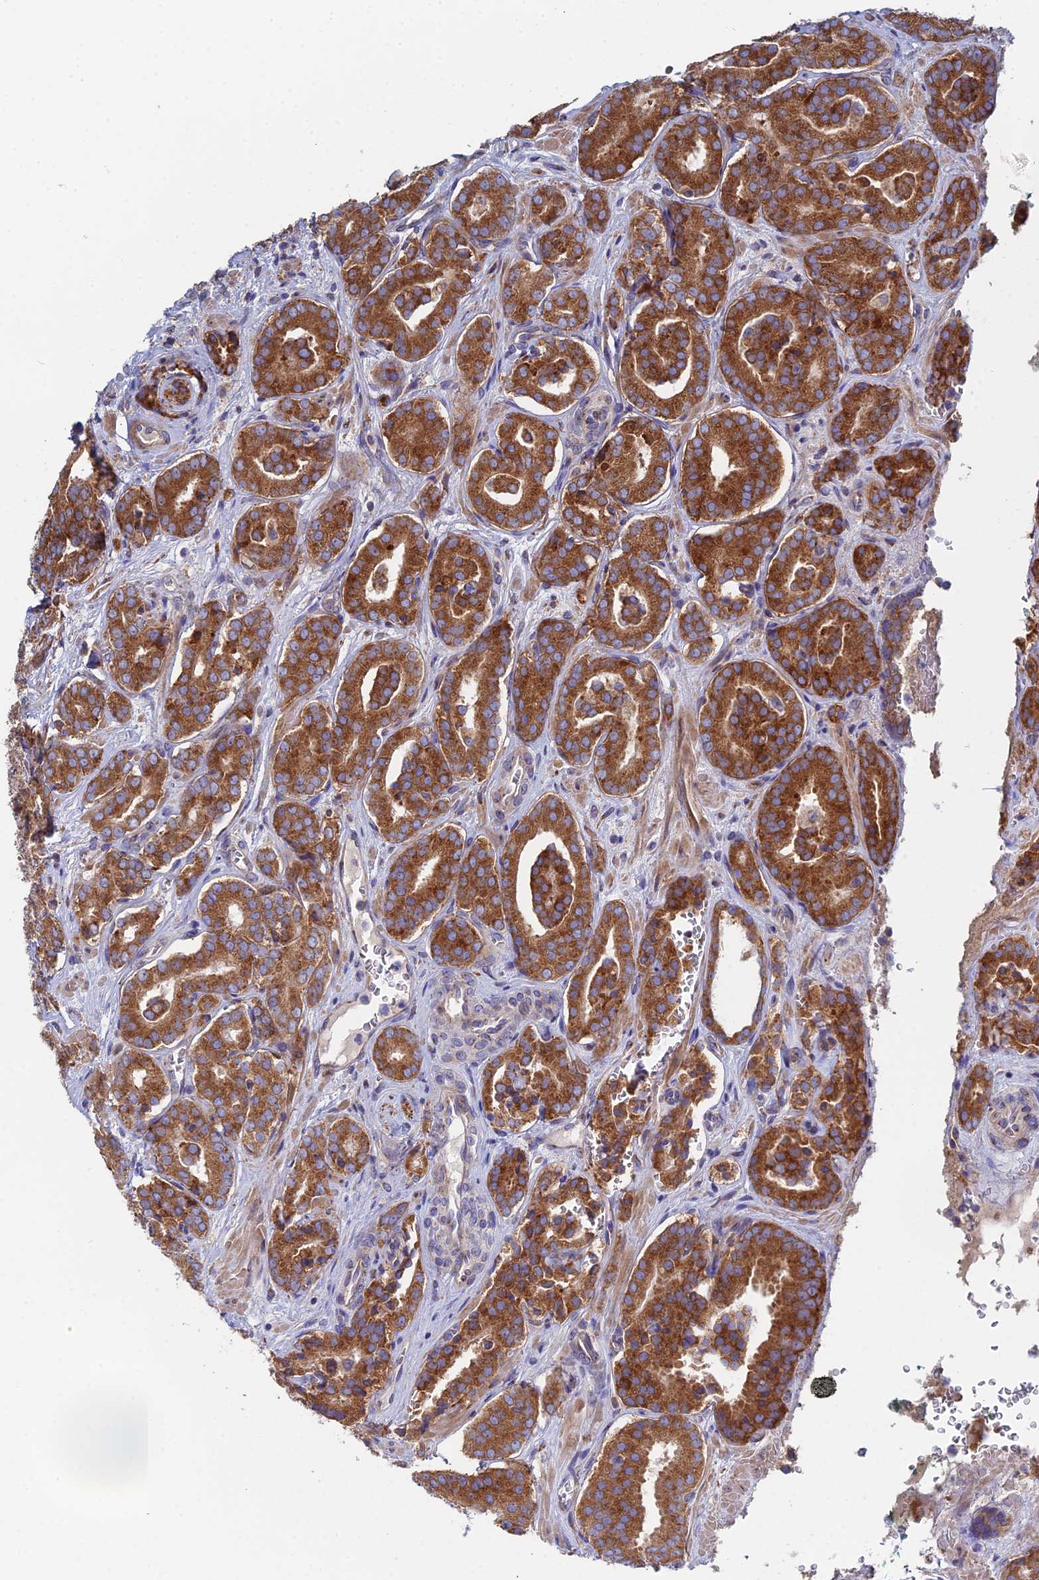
{"staining": {"intensity": "strong", "quantity": ">75%", "location": "cytoplasmic/membranous"}, "tissue": "prostate cancer", "cell_type": "Tumor cells", "image_type": "cancer", "snomed": [{"axis": "morphology", "description": "Adenocarcinoma, High grade"}, {"axis": "topography", "description": "Prostate"}], "caption": "Prostate cancer (high-grade adenocarcinoma) stained for a protein displays strong cytoplasmic/membranous positivity in tumor cells.", "gene": "CLCN3", "patient": {"sex": "male", "age": 66}}